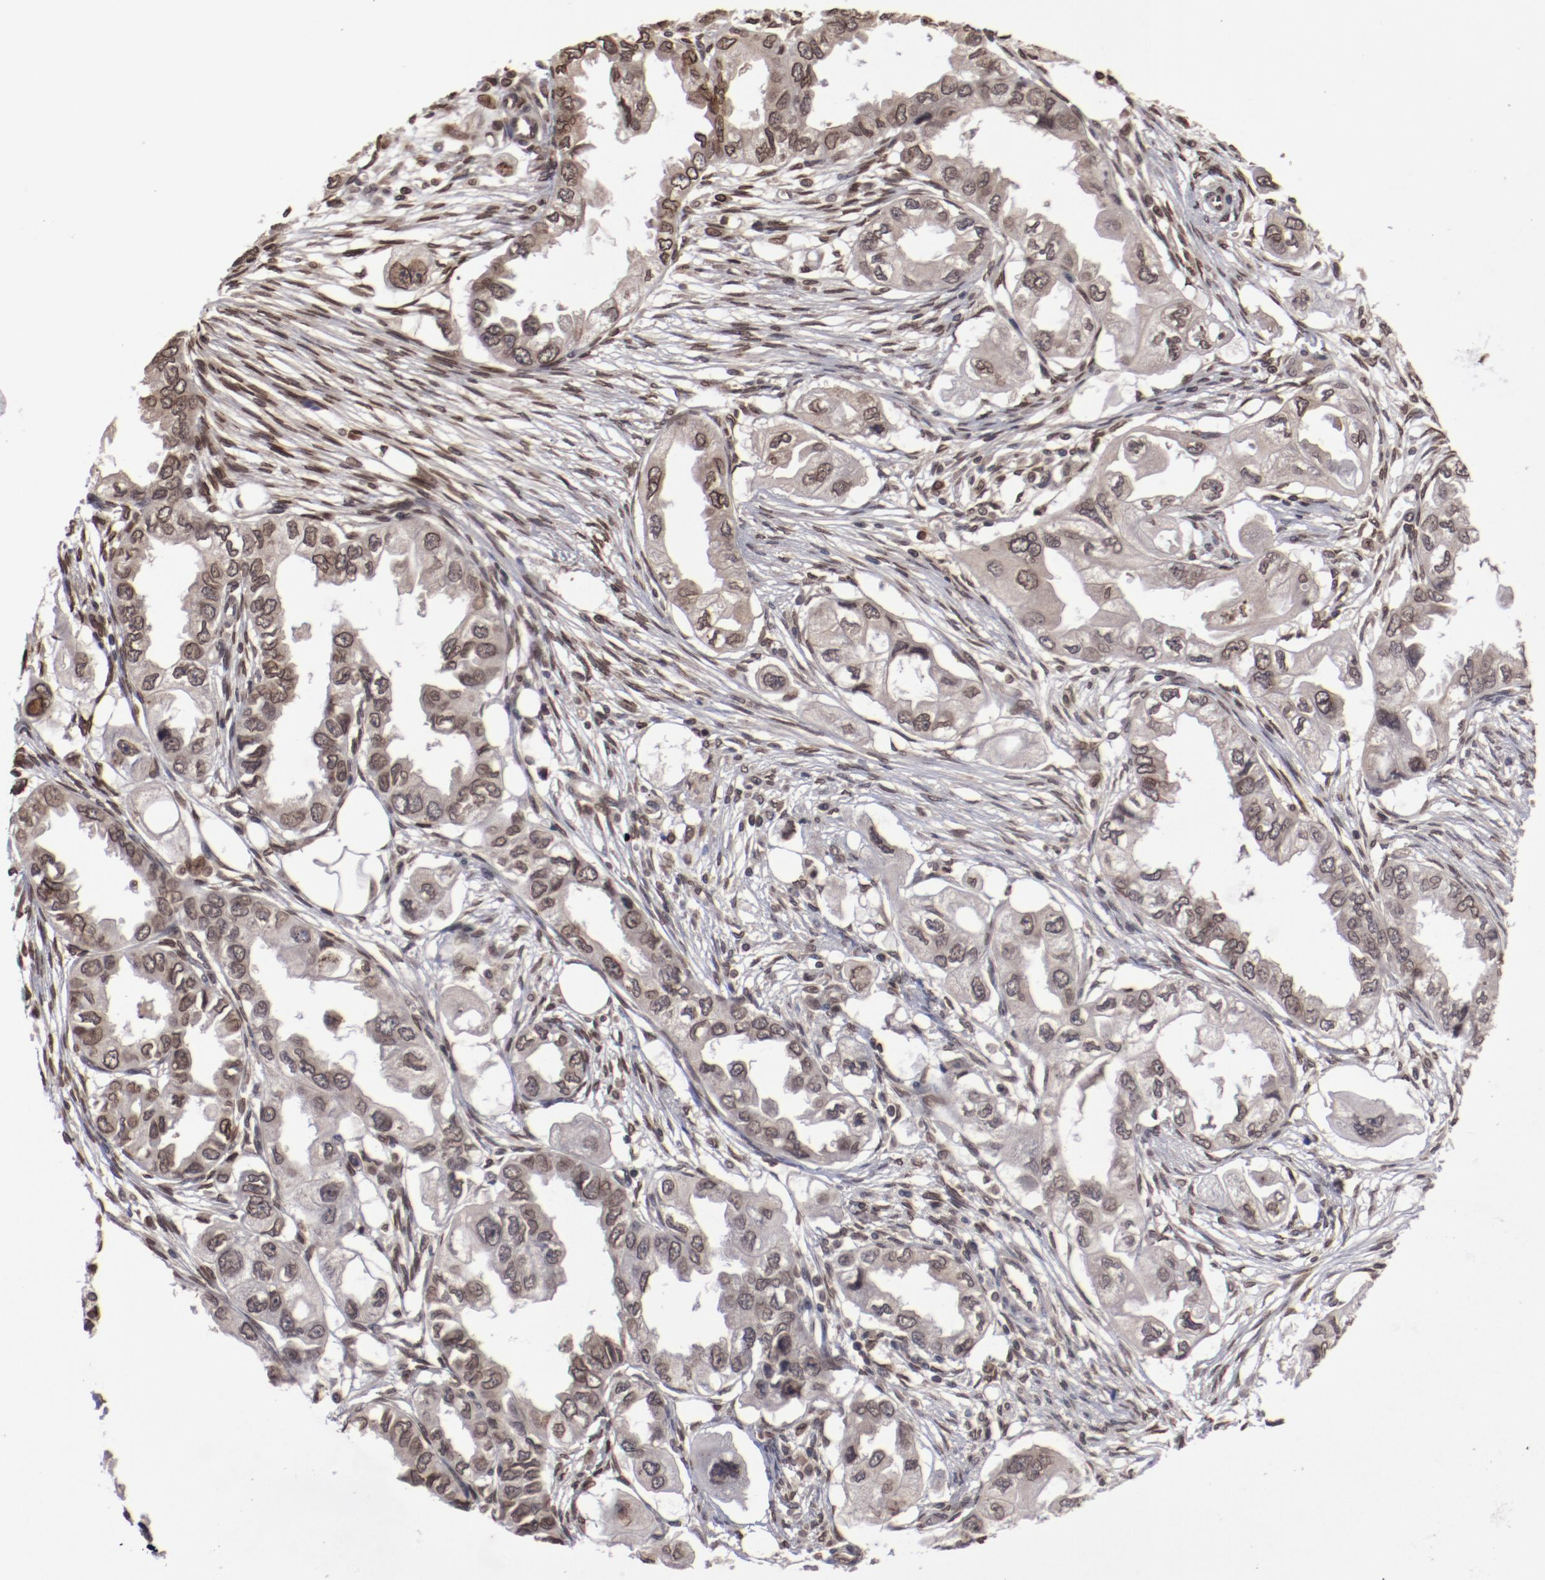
{"staining": {"intensity": "moderate", "quantity": ">75%", "location": "nuclear"}, "tissue": "endometrial cancer", "cell_type": "Tumor cells", "image_type": "cancer", "snomed": [{"axis": "morphology", "description": "Adenocarcinoma, NOS"}, {"axis": "topography", "description": "Endometrium"}], "caption": "IHC image of neoplastic tissue: adenocarcinoma (endometrial) stained using immunohistochemistry (IHC) demonstrates medium levels of moderate protein expression localized specifically in the nuclear of tumor cells, appearing as a nuclear brown color.", "gene": "AKT1", "patient": {"sex": "female", "age": 67}}